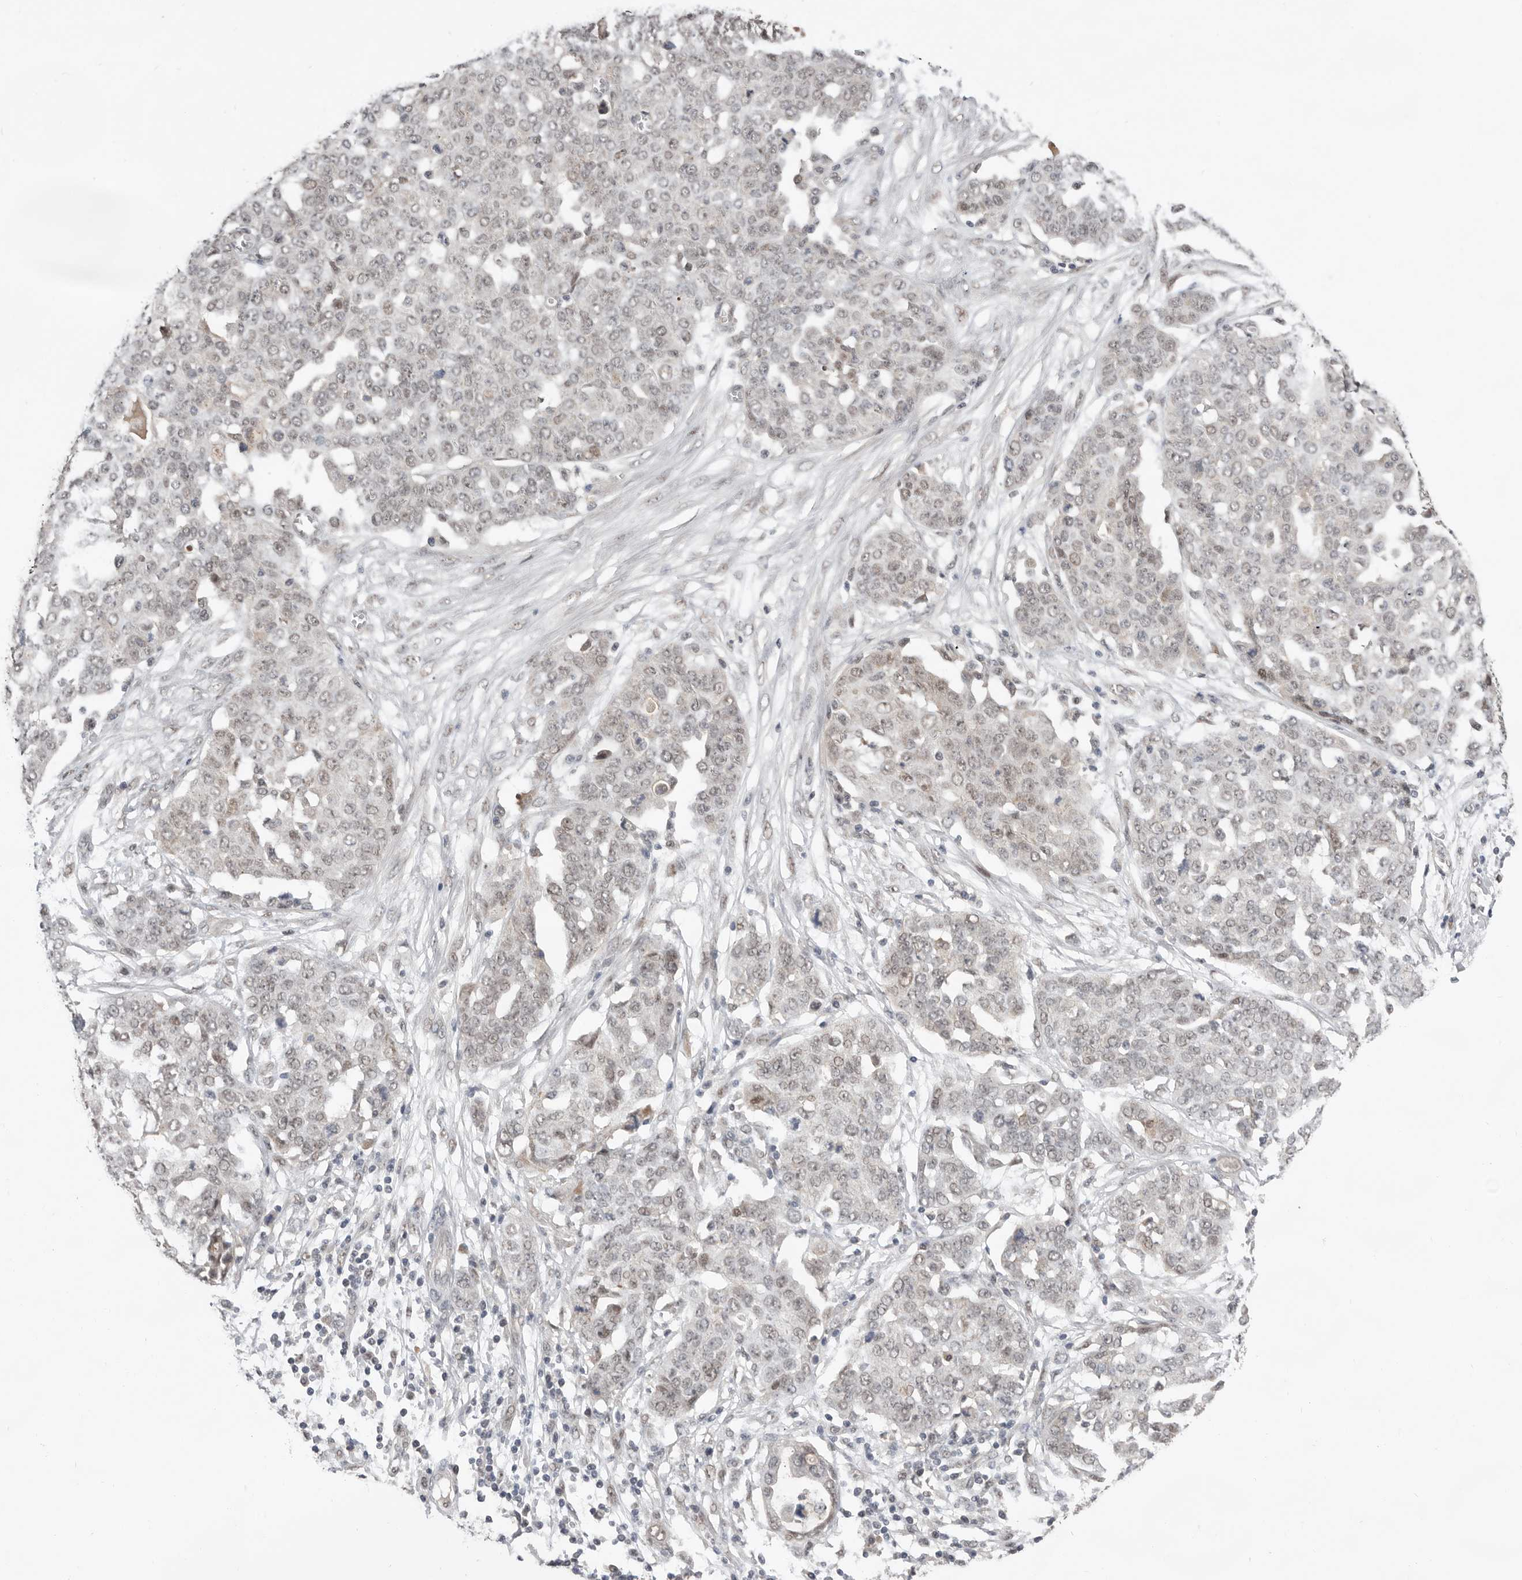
{"staining": {"intensity": "weak", "quantity": "25%-75%", "location": "nuclear"}, "tissue": "ovarian cancer", "cell_type": "Tumor cells", "image_type": "cancer", "snomed": [{"axis": "morphology", "description": "Cystadenocarcinoma, serous, NOS"}, {"axis": "topography", "description": "Soft tissue"}, {"axis": "topography", "description": "Ovary"}], "caption": "Brown immunohistochemical staining in ovarian cancer (serous cystadenocarcinoma) shows weak nuclear expression in approximately 25%-75% of tumor cells.", "gene": "BRCA2", "patient": {"sex": "female", "age": 57}}